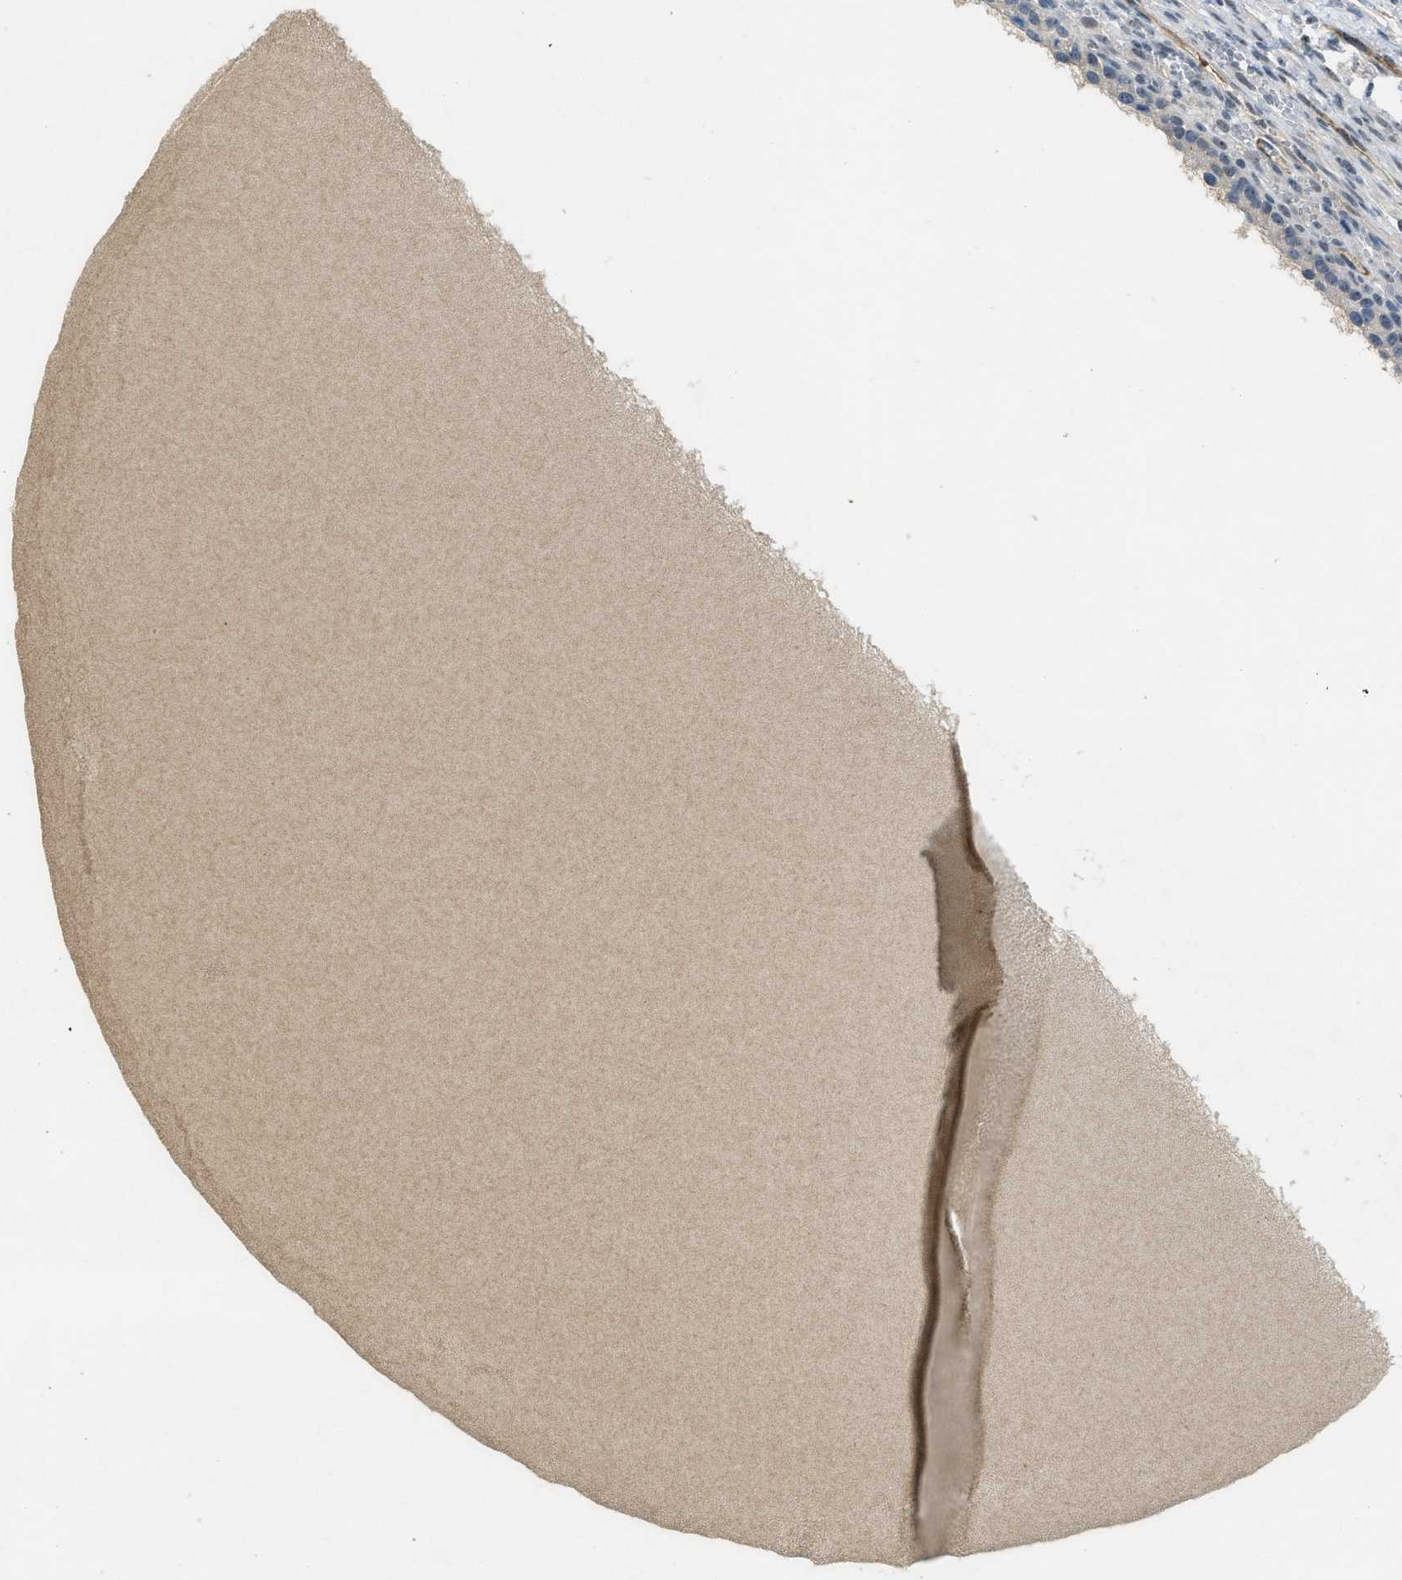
{"staining": {"intensity": "negative", "quantity": "none", "location": "none"}, "tissue": "ovary", "cell_type": "Ovarian stroma cells", "image_type": "normal", "snomed": [{"axis": "morphology", "description": "Normal tissue, NOS"}, {"axis": "topography", "description": "Ovary"}], "caption": "This is an immunohistochemistry image of unremarkable ovary. There is no positivity in ovarian stroma cells.", "gene": "SLCO2A1", "patient": {"sex": "female", "age": 33}}